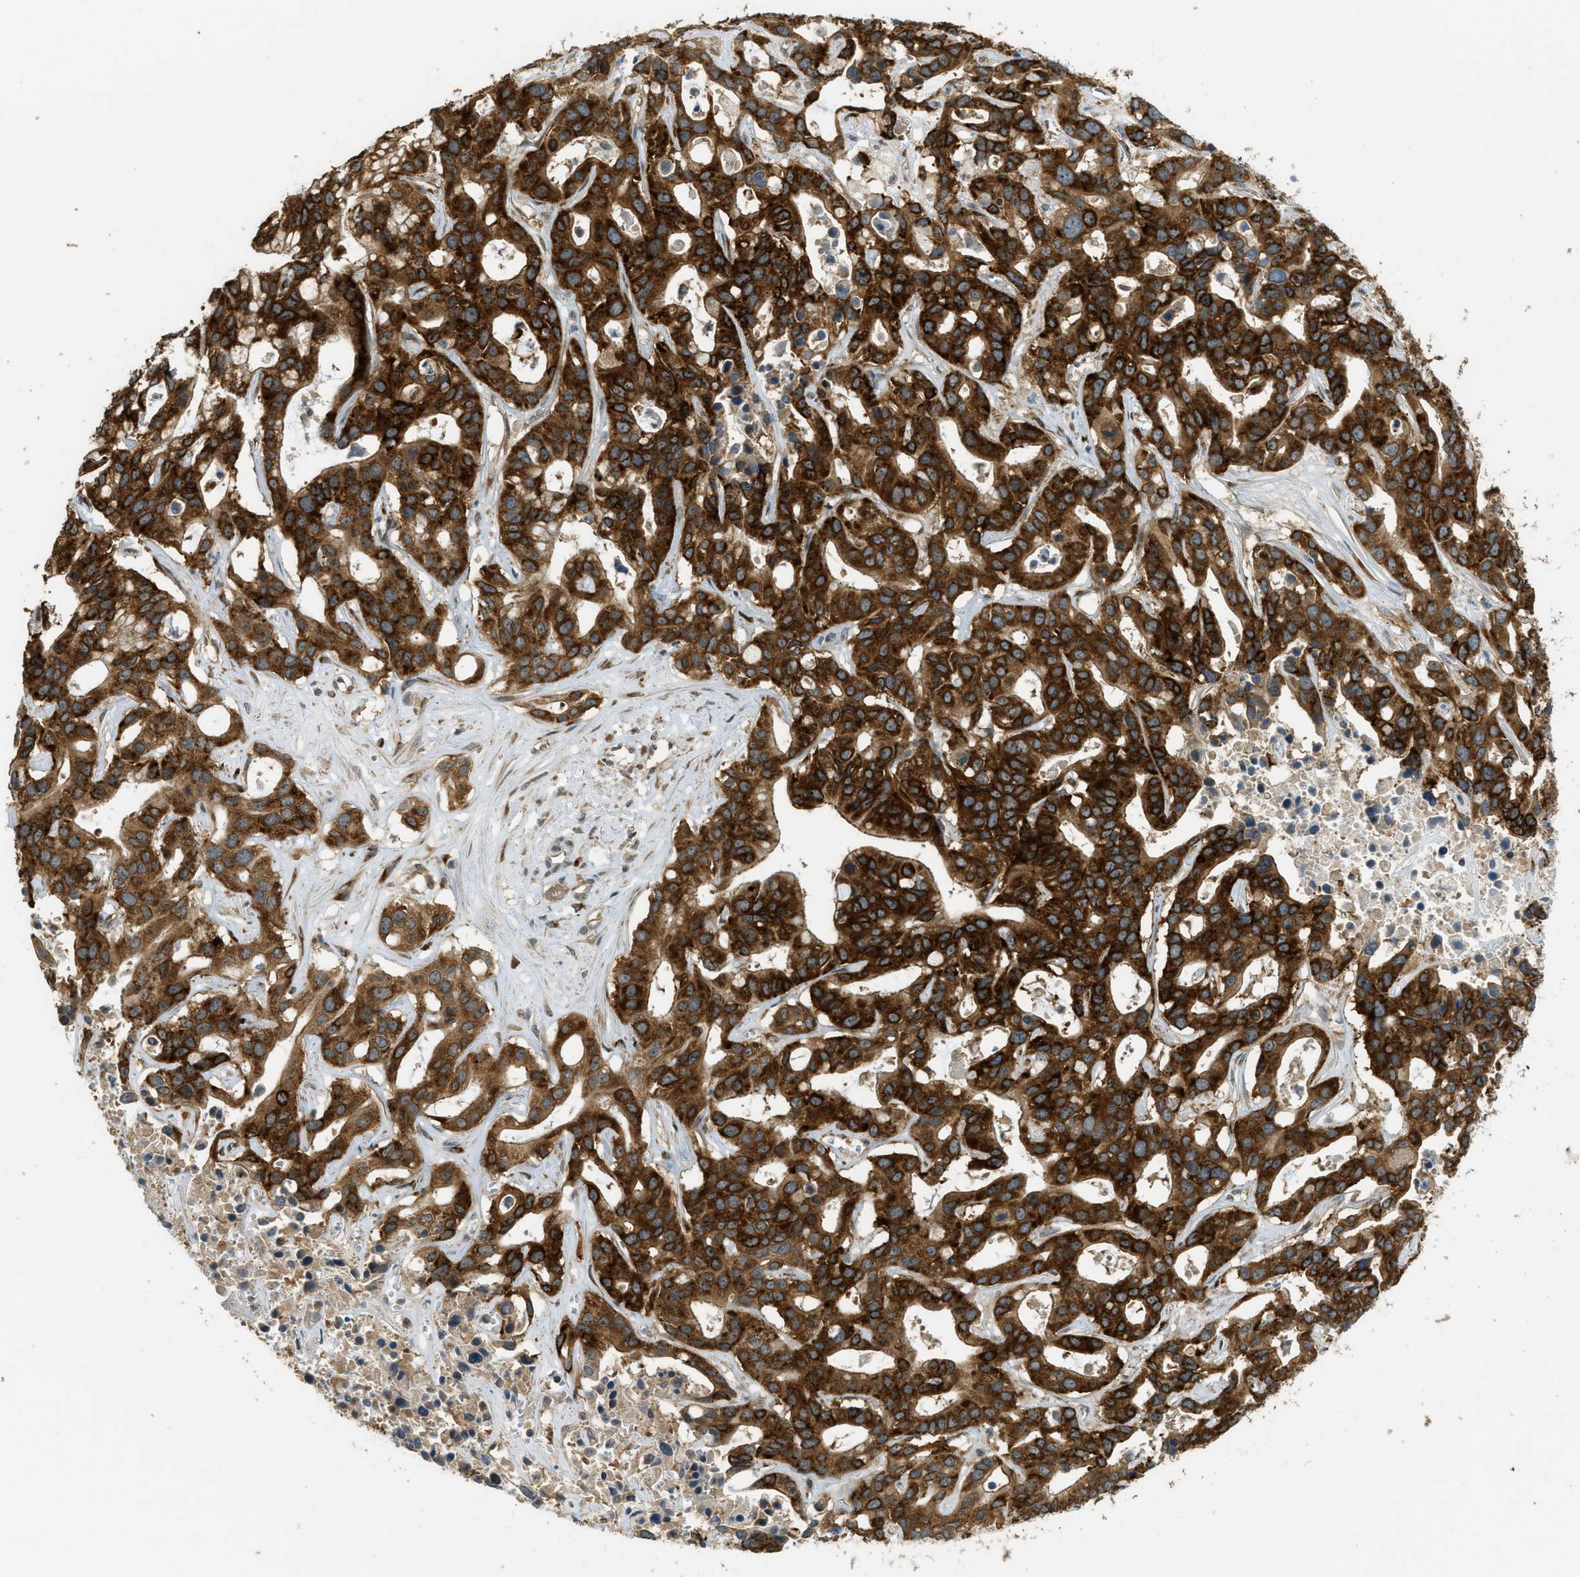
{"staining": {"intensity": "strong", "quantity": ">75%", "location": "cytoplasmic/membranous"}, "tissue": "liver cancer", "cell_type": "Tumor cells", "image_type": "cancer", "snomed": [{"axis": "morphology", "description": "Cholangiocarcinoma"}, {"axis": "topography", "description": "Liver"}], "caption": "IHC image of neoplastic tissue: human cholangiocarcinoma (liver) stained using immunohistochemistry shows high levels of strong protein expression localized specifically in the cytoplasmic/membranous of tumor cells, appearing as a cytoplasmic/membranous brown color.", "gene": "IGF2BP2", "patient": {"sex": "female", "age": 65}}